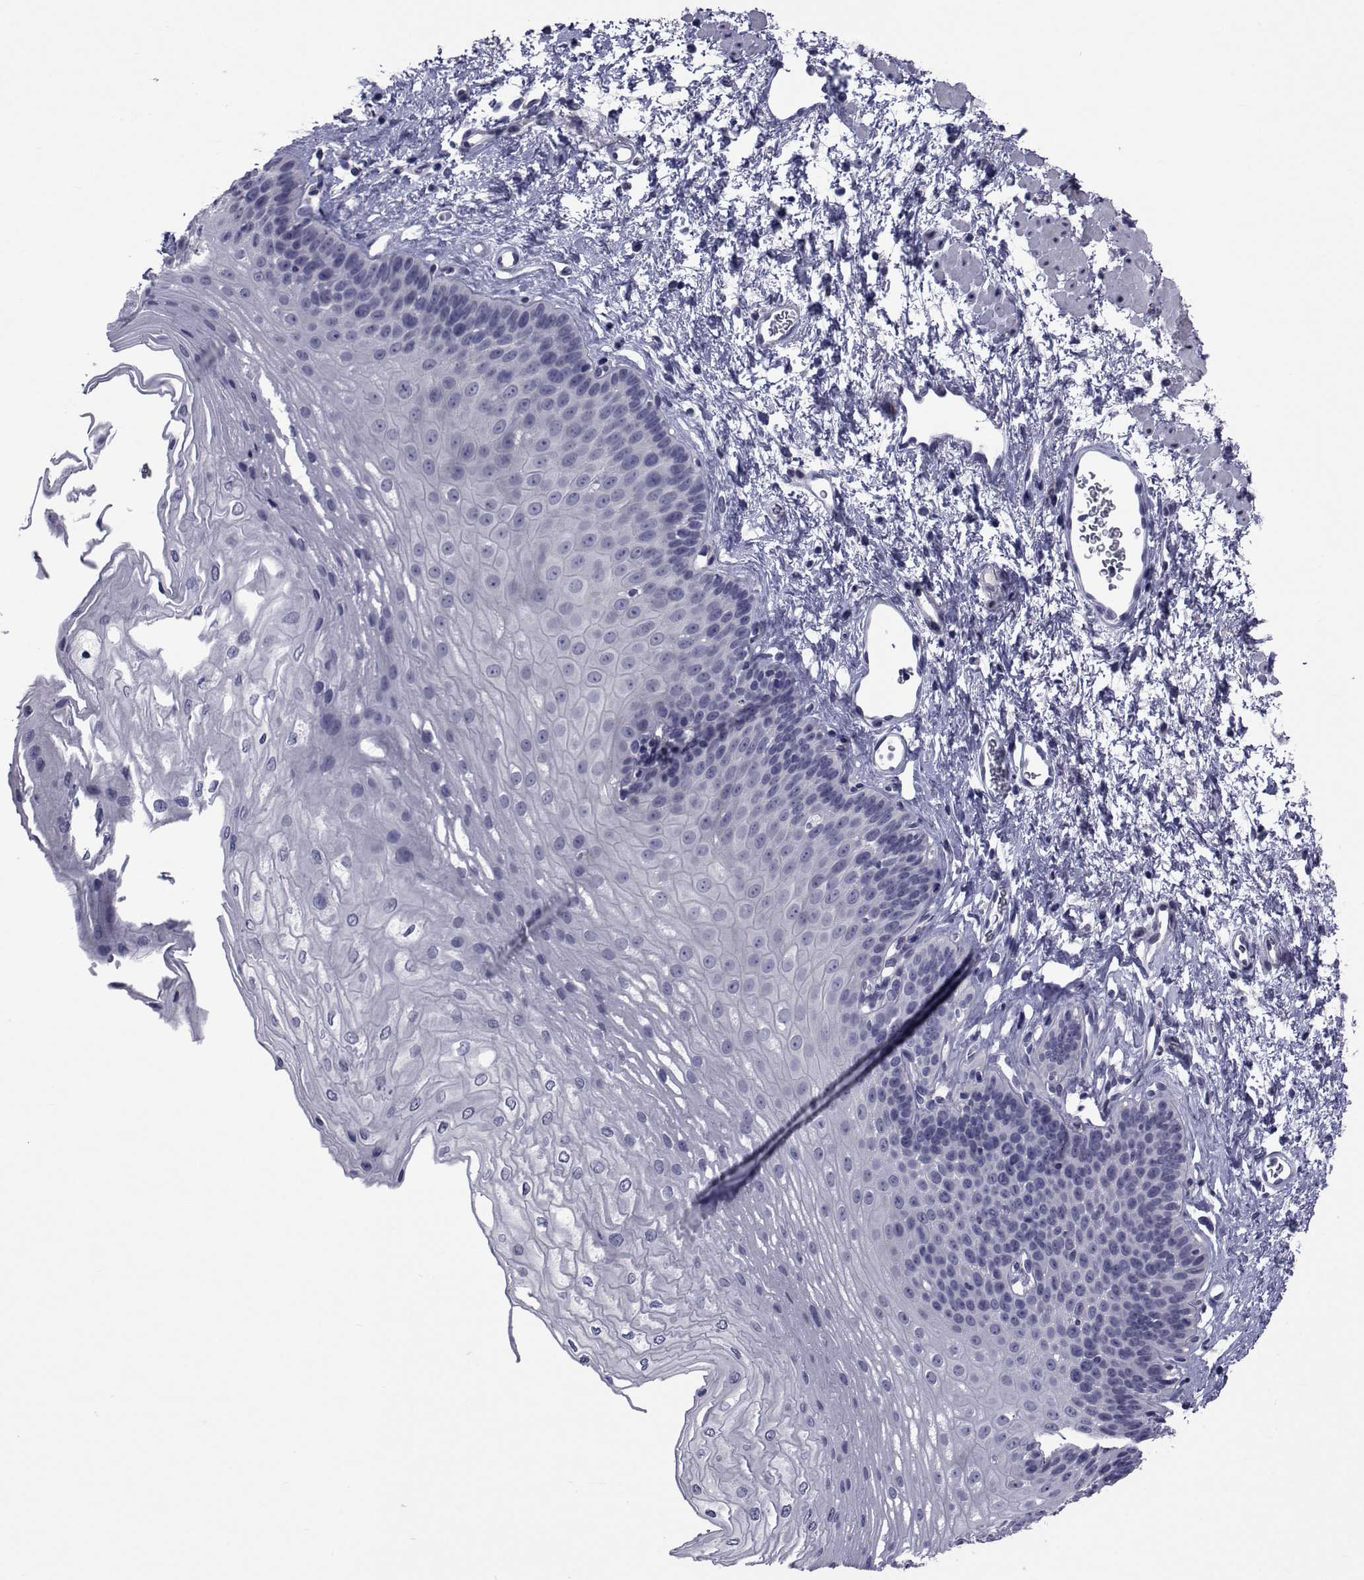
{"staining": {"intensity": "negative", "quantity": "none", "location": "none"}, "tissue": "esophagus", "cell_type": "Squamous epithelial cells", "image_type": "normal", "snomed": [{"axis": "morphology", "description": "Normal tissue, NOS"}, {"axis": "topography", "description": "Esophagus"}], "caption": "High magnification brightfield microscopy of benign esophagus stained with DAB (brown) and counterstained with hematoxylin (blue): squamous epithelial cells show no significant staining. The staining is performed using DAB brown chromogen with nuclei counter-stained in using hematoxylin.", "gene": "SEMA5B", "patient": {"sex": "female", "age": 62}}